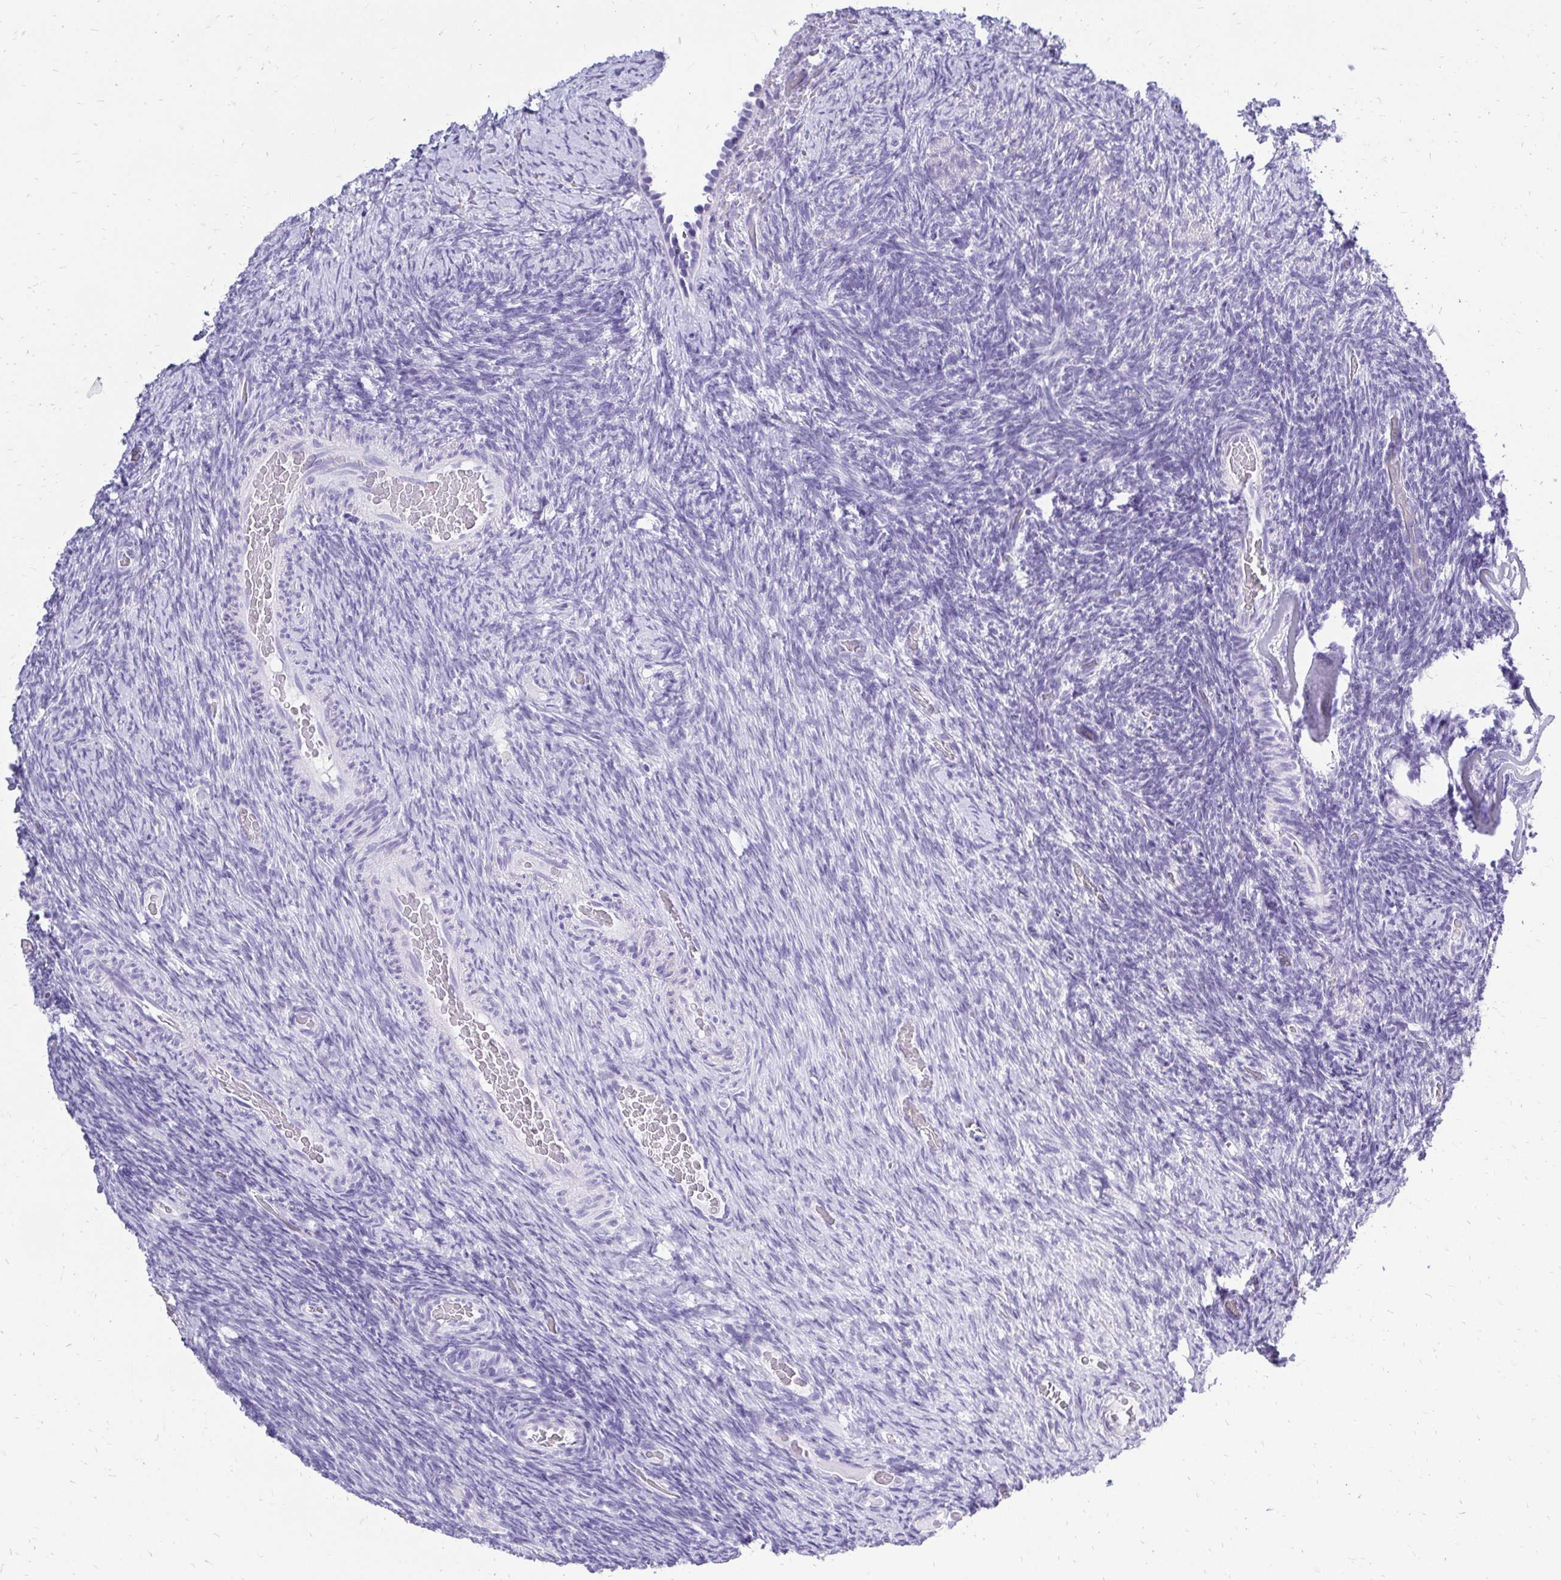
{"staining": {"intensity": "negative", "quantity": "none", "location": "none"}, "tissue": "ovary", "cell_type": "Ovarian stroma cells", "image_type": "normal", "snomed": [{"axis": "morphology", "description": "Normal tissue, NOS"}, {"axis": "topography", "description": "Ovary"}], "caption": "Immunohistochemistry photomicrograph of benign ovary stained for a protein (brown), which shows no positivity in ovarian stroma cells. (Stains: DAB immunohistochemistry with hematoxylin counter stain, Microscopy: brightfield microscopy at high magnification).", "gene": "SLC32A1", "patient": {"sex": "female", "age": 34}}